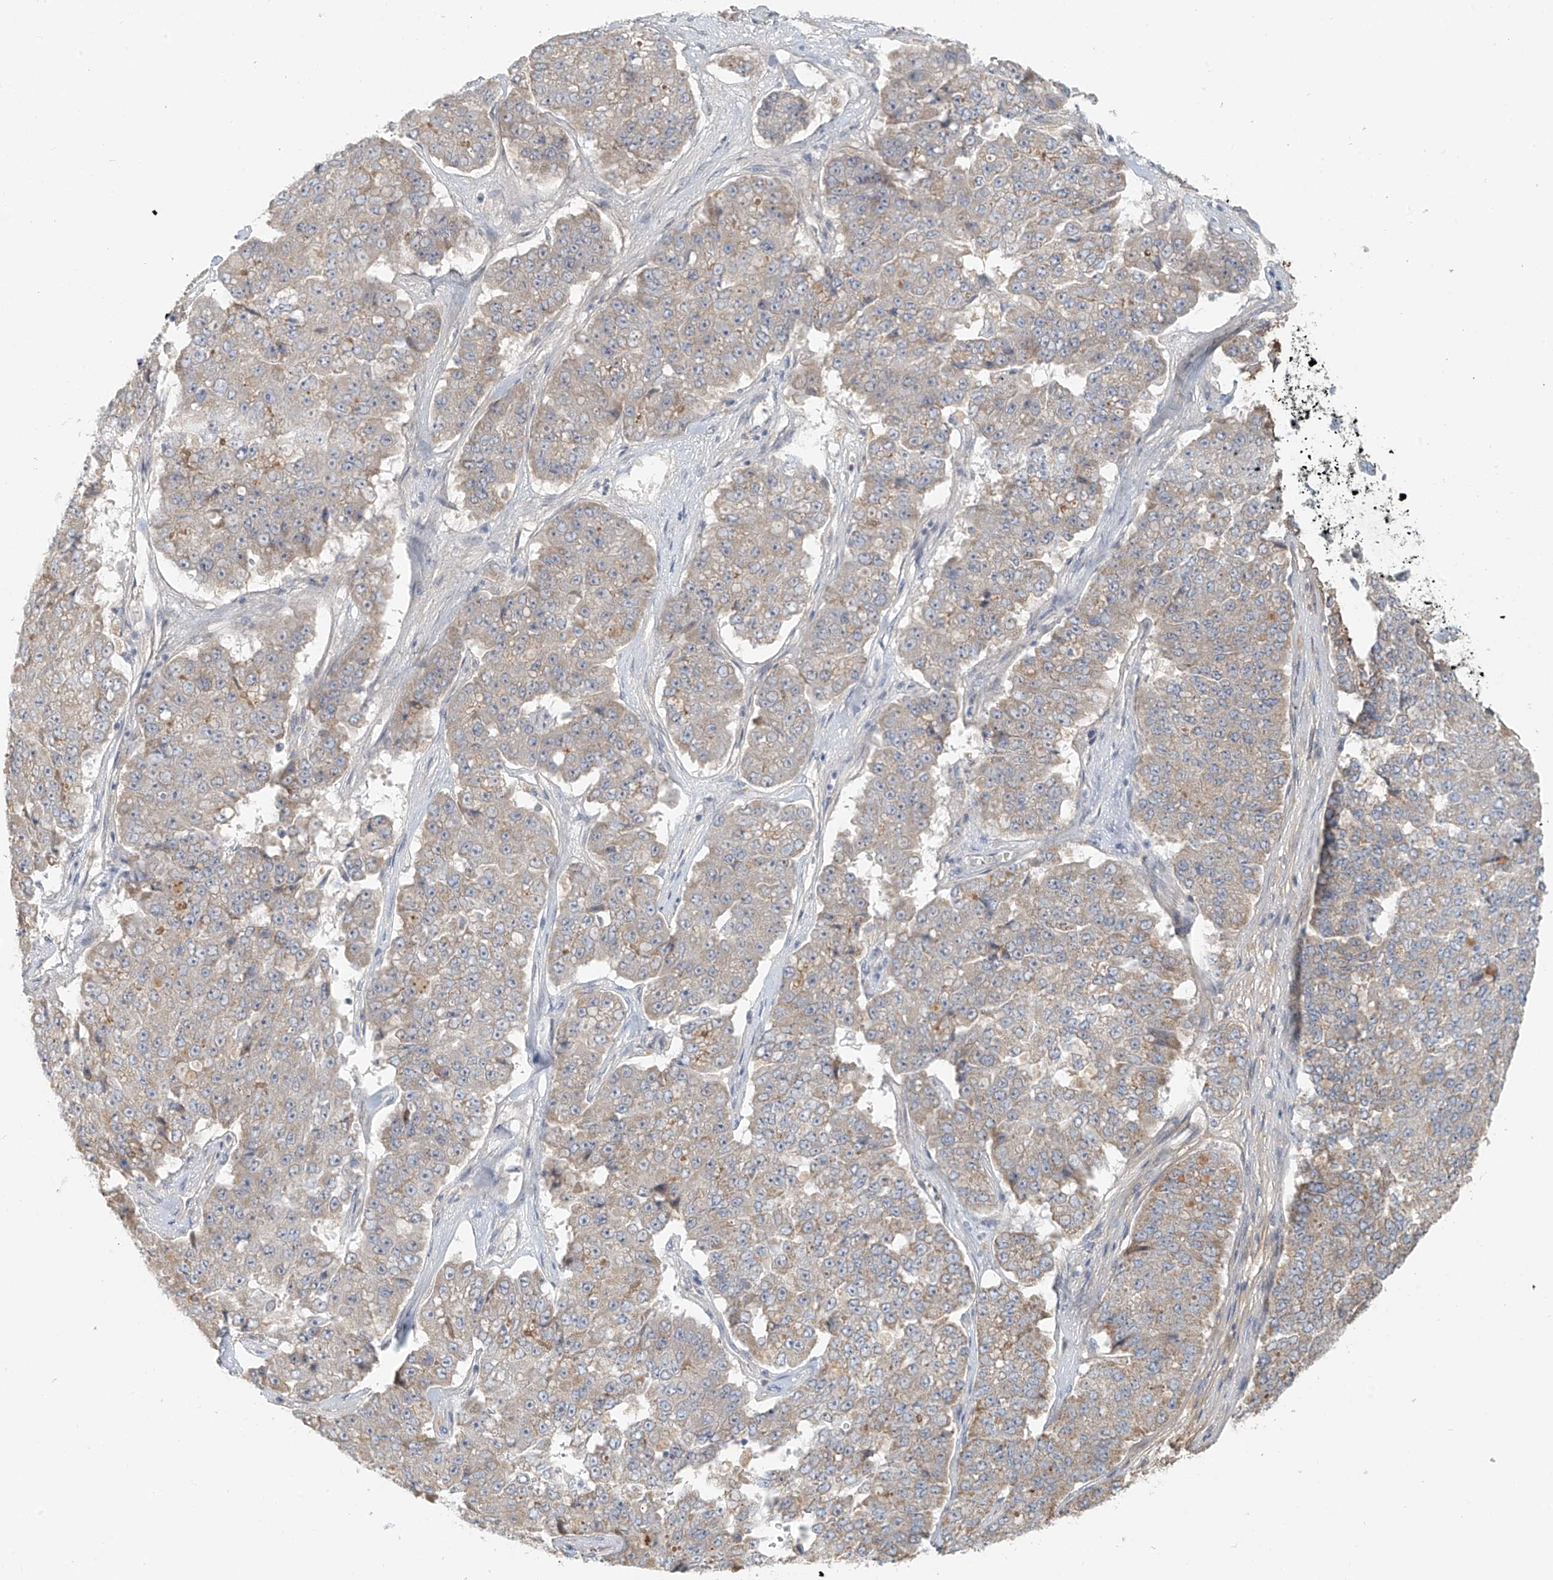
{"staining": {"intensity": "negative", "quantity": "none", "location": "none"}, "tissue": "pancreatic cancer", "cell_type": "Tumor cells", "image_type": "cancer", "snomed": [{"axis": "morphology", "description": "Adenocarcinoma, NOS"}, {"axis": "topography", "description": "Pancreas"}], "caption": "This is an IHC photomicrograph of pancreatic adenocarcinoma. There is no positivity in tumor cells.", "gene": "UST", "patient": {"sex": "male", "age": 50}}